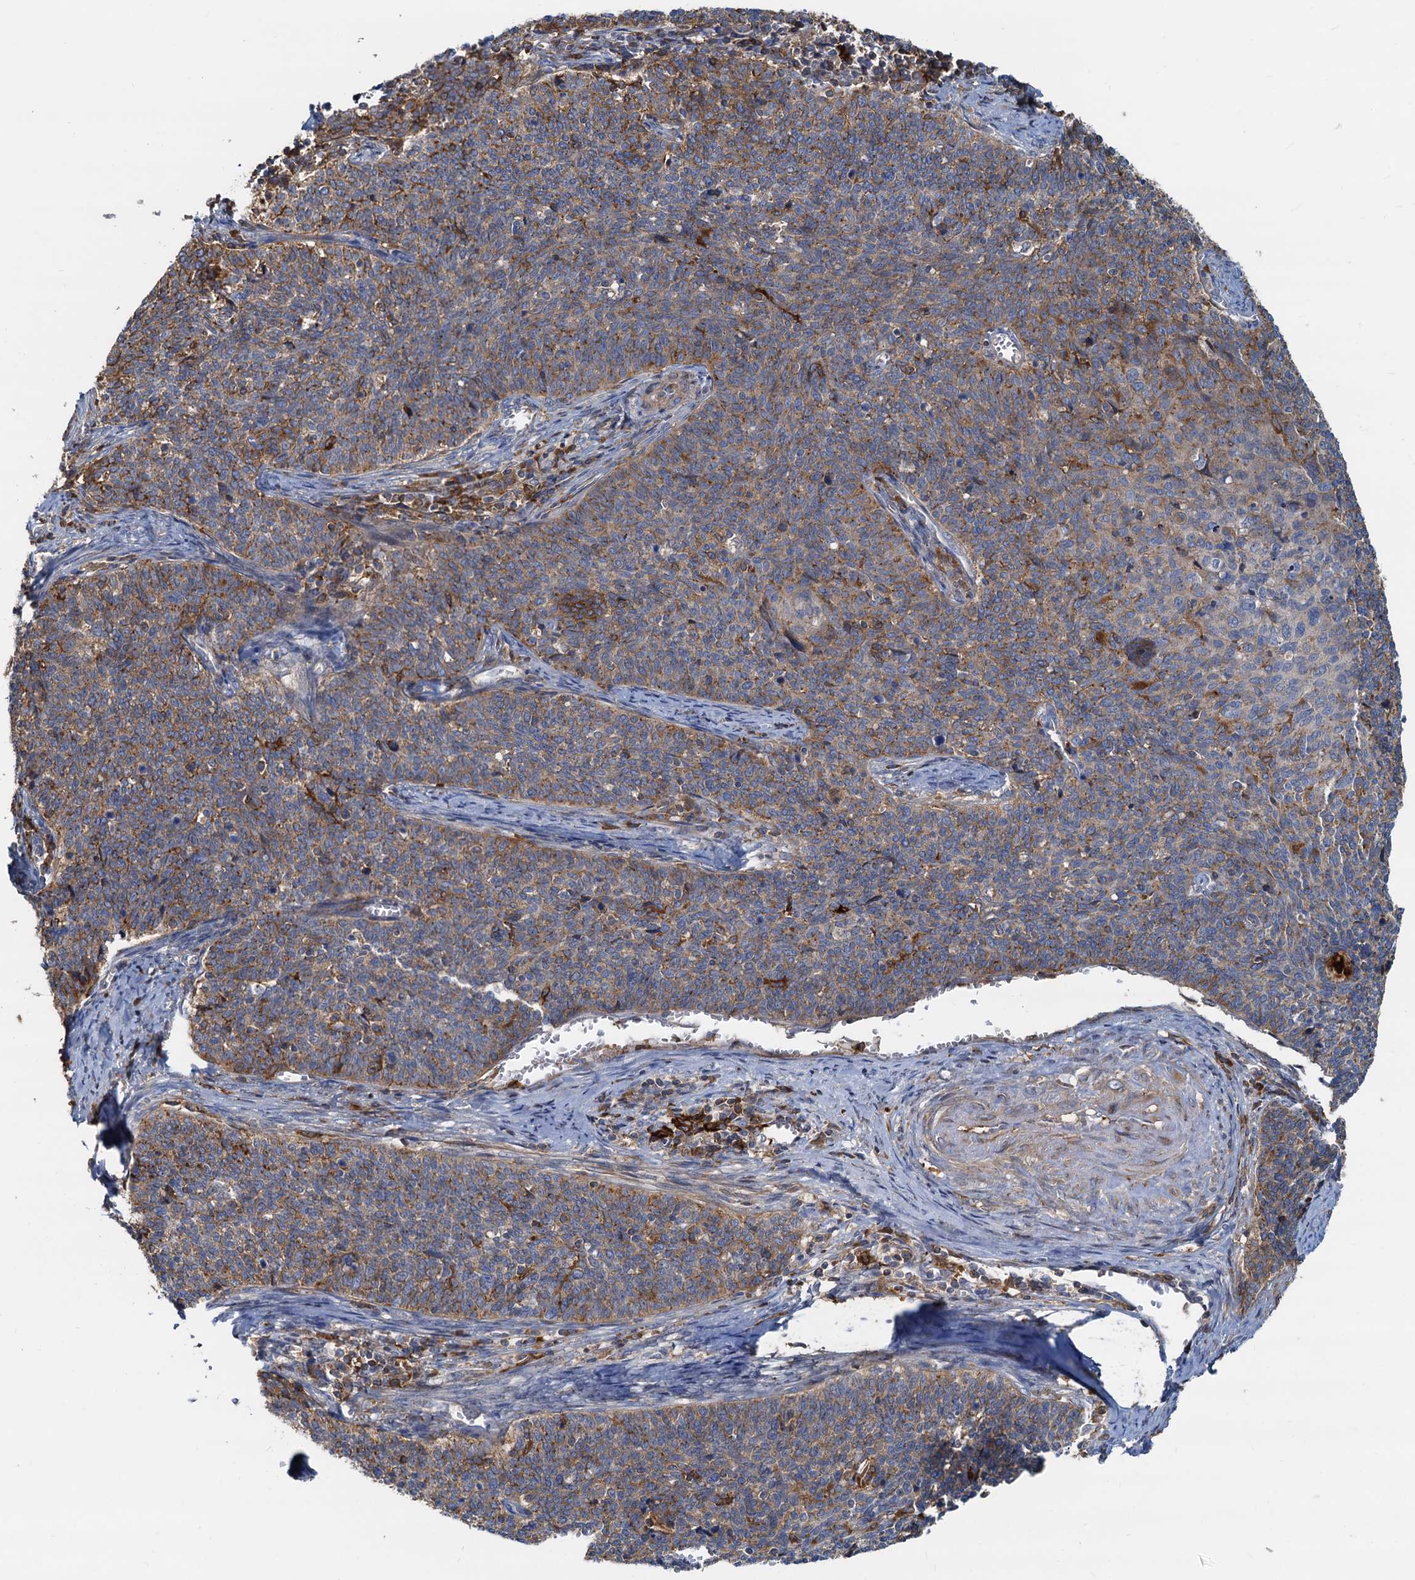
{"staining": {"intensity": "moderate", "quantity": ">75%", "location": "cytoplasmic/membranous"}, "tissue": "cervical cancer", "cell_type": "Tumor cells", "image_type": "cancer", "snomed": [{"axis": "morphology", "description": "Squamous cell carcinoma, NOS"}, {"axis": "topography", "description": "Cervix"}], "caption": "Protein expression analysis of squamous cell carcinoma (cervical) shows moderate cytoplasmic/membranous positivity in approximately >75% of tumor cells.", "gene": "LNX2", "patient": {"sex": "female", "age": 39}}